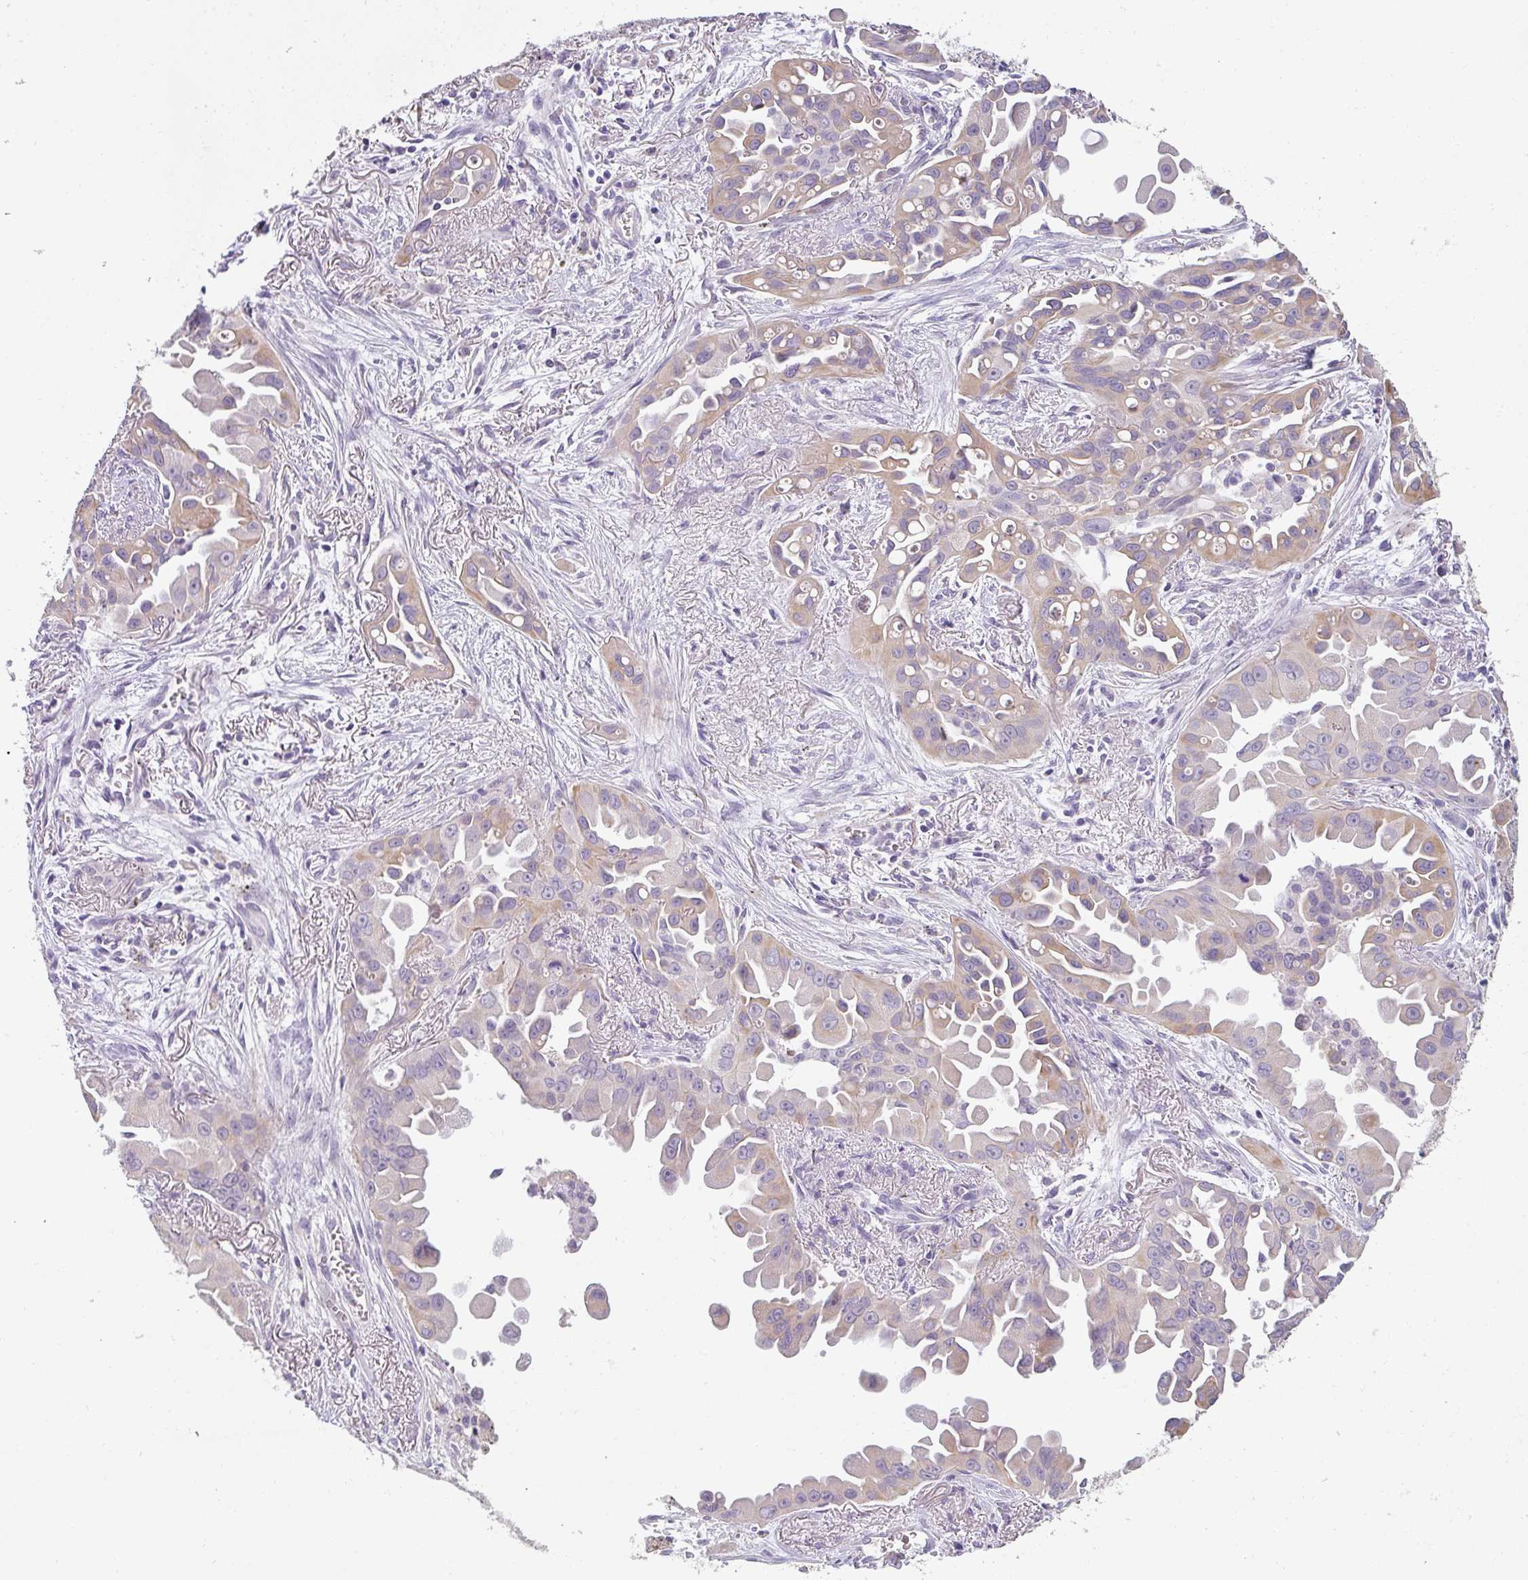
{"staining": {"intensity": "weak", "quantity": "25%-75%", "location": "cytoplasmic/membranous"}, "tissue": "lung cancer", "cell_type": "Tumor cells", "image_type": "cancer", "snomed": [{"axis": "morphology", "description": "Adenocarcinoma, NOS"}, {"axis": "topography", "description": "Lung"}], "caption": "This is an image of IHC staining of lung cancer, which shows weak positivity in the cytoplasmic/membranous of tumor cells.", "gene": "C1QTNF8", "patient": {"sex": "male", "age": 68}}